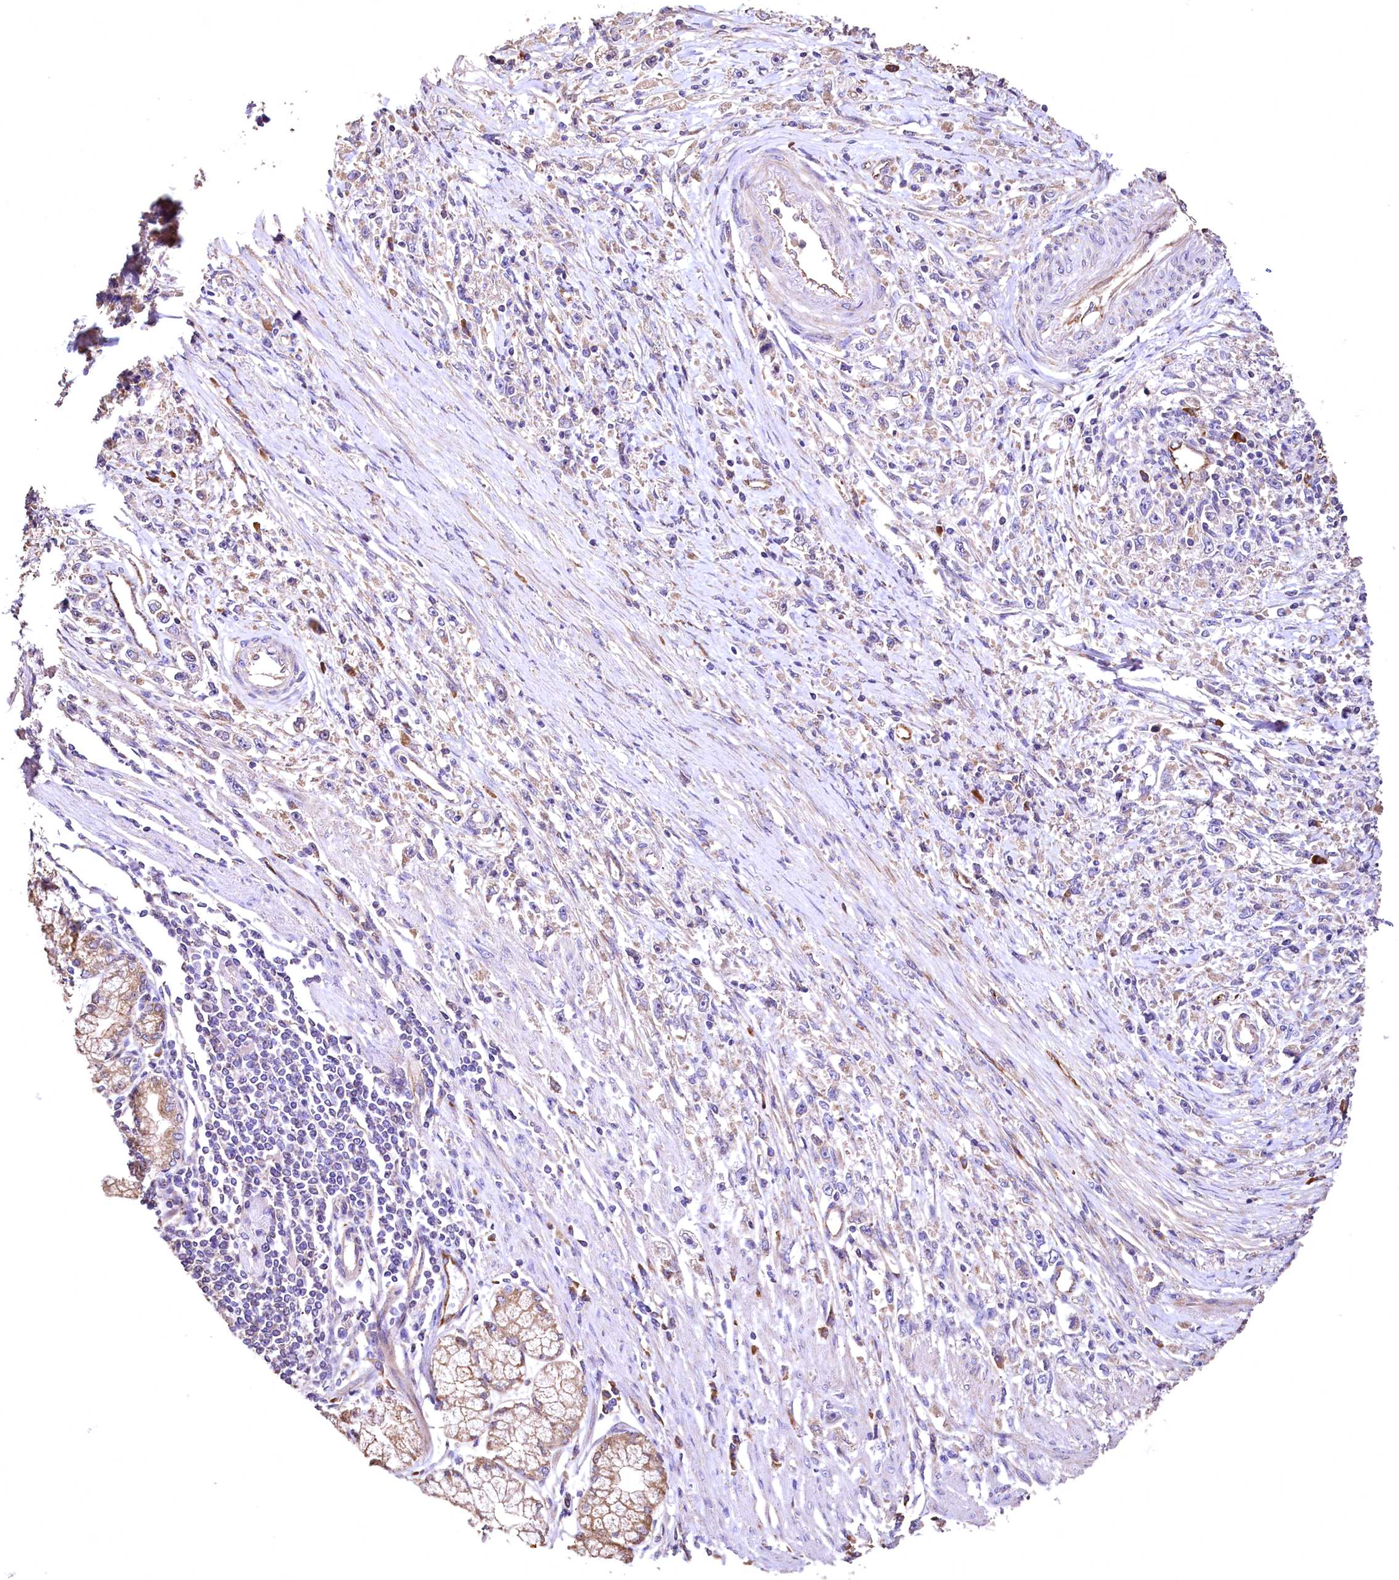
{"staining": {"intensity": "weak", "quantity": ">75%", "location": "cytoplasmic/membranous"}, "tissue": "stomach cancer", "cell_type": "Tumor cells", "image_type": "cancer", "snomed": [{"axis": "morphology", "description": "Adenocarcinoma, NOS"}, {"axis": "topography", "description": "Stomach"}], "caption": "Immunohistochemical staining of human adenocarcinoma (stomach) reveals low levels of weak cytoplasmic/membranous protein expression in about >75% of tumor cells. (DAB = brown stain, brightfield microscopy at high magnification).", "gene": "RASSF1", "patient": {"sex": "female", "age": 59}}